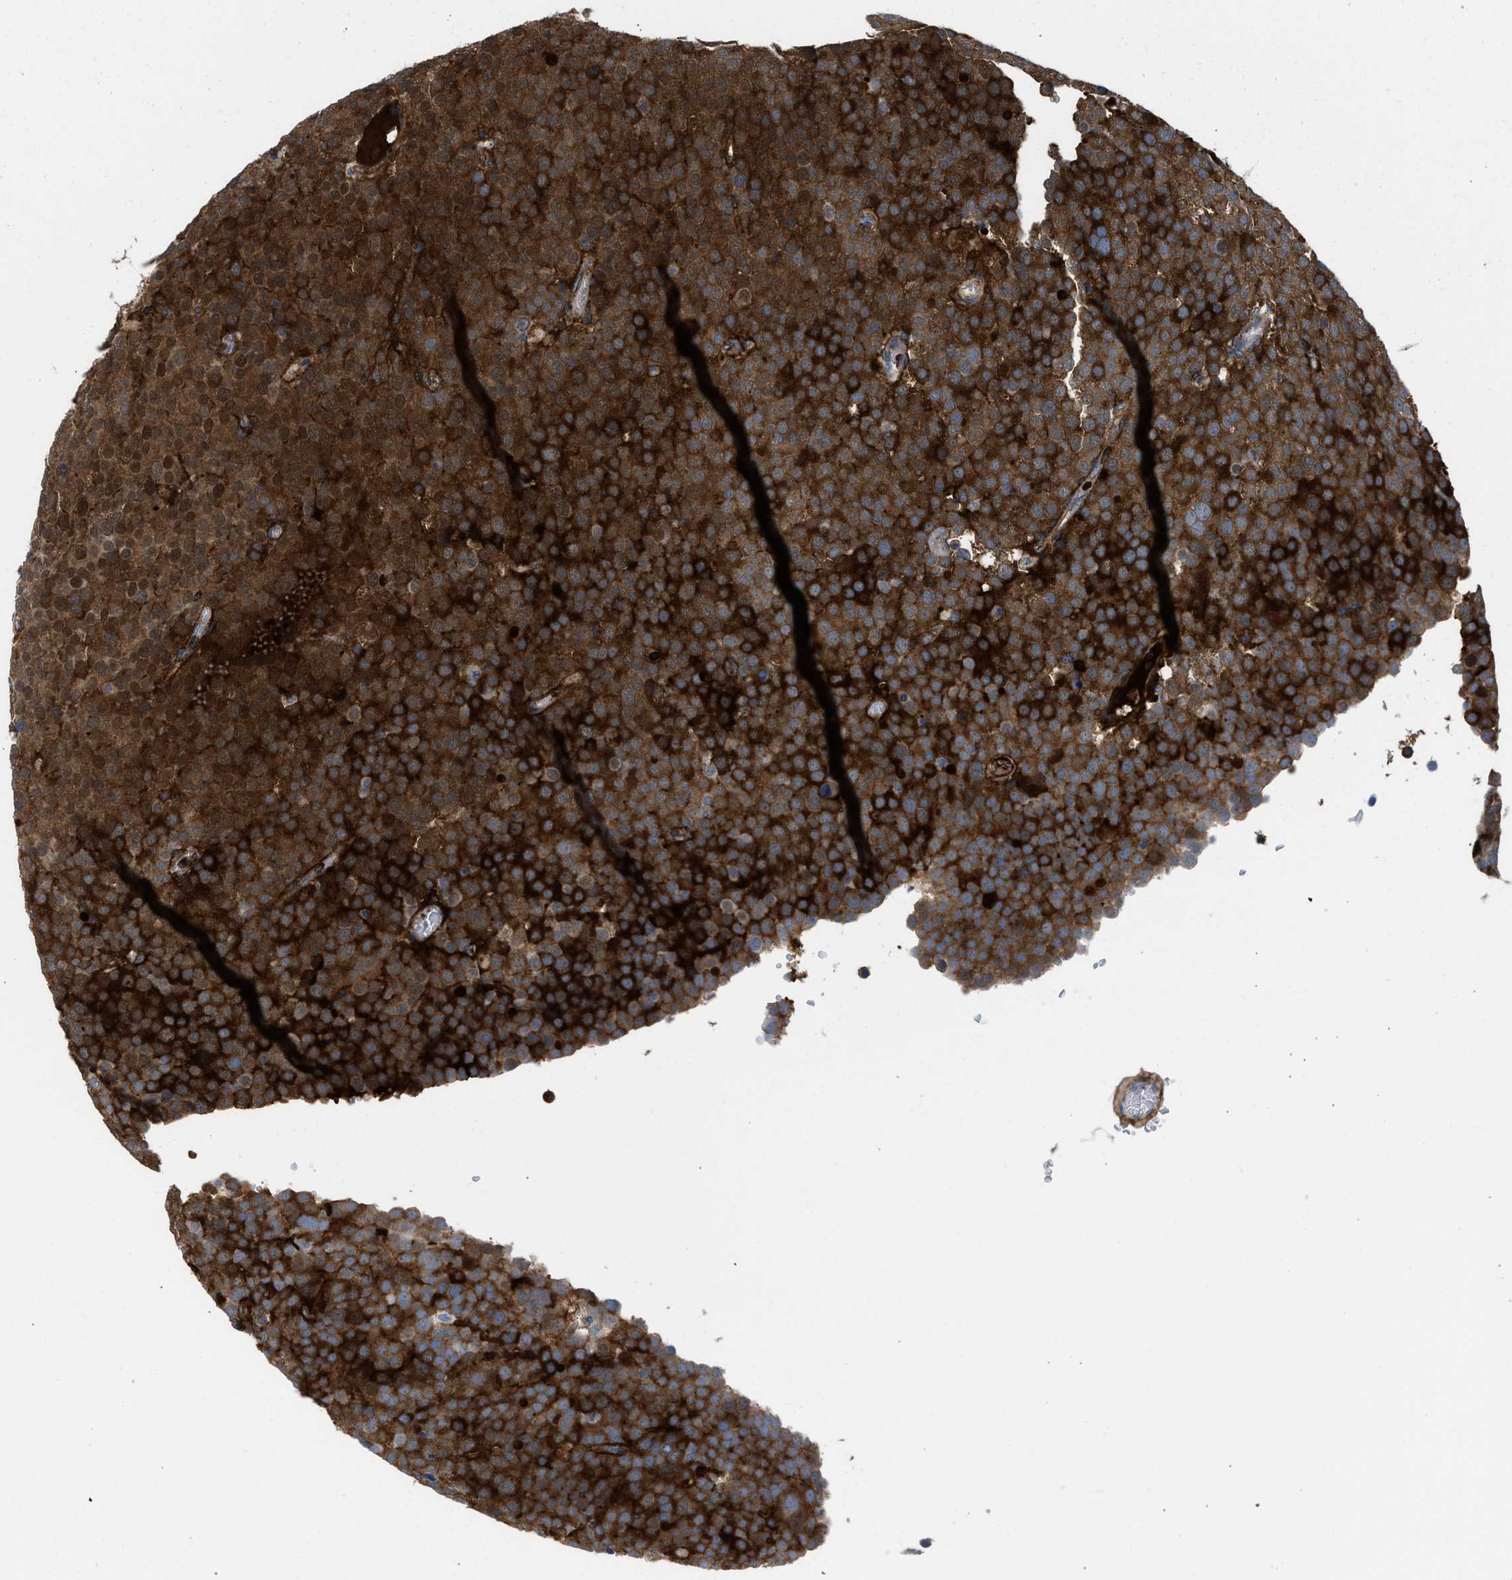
{"staining": {"intensity": "strong", "quantity": ">75%", "location": "cytoplasmic/membranous,nuclear"}, "tissue": "testis cancer", "cell_type": "Tumor cells", "image_type": "cancer", "snomed": [{"axis": "morphology", "description": "Normal tissue, NOS"}, {"axis": "morphology", "description": "Seminoma, NOS"}, {"axis": "topography", "description": "Testis"}], "caption": "Immunohistochemical staining of human testis seminoma demonstrates high levels of strong cytoplasmic/membranous and nuclear protein staining in approximately >75% of tumor cells.", "gene": "LEF1", "patient": {"sex": "male", "age": 71}}